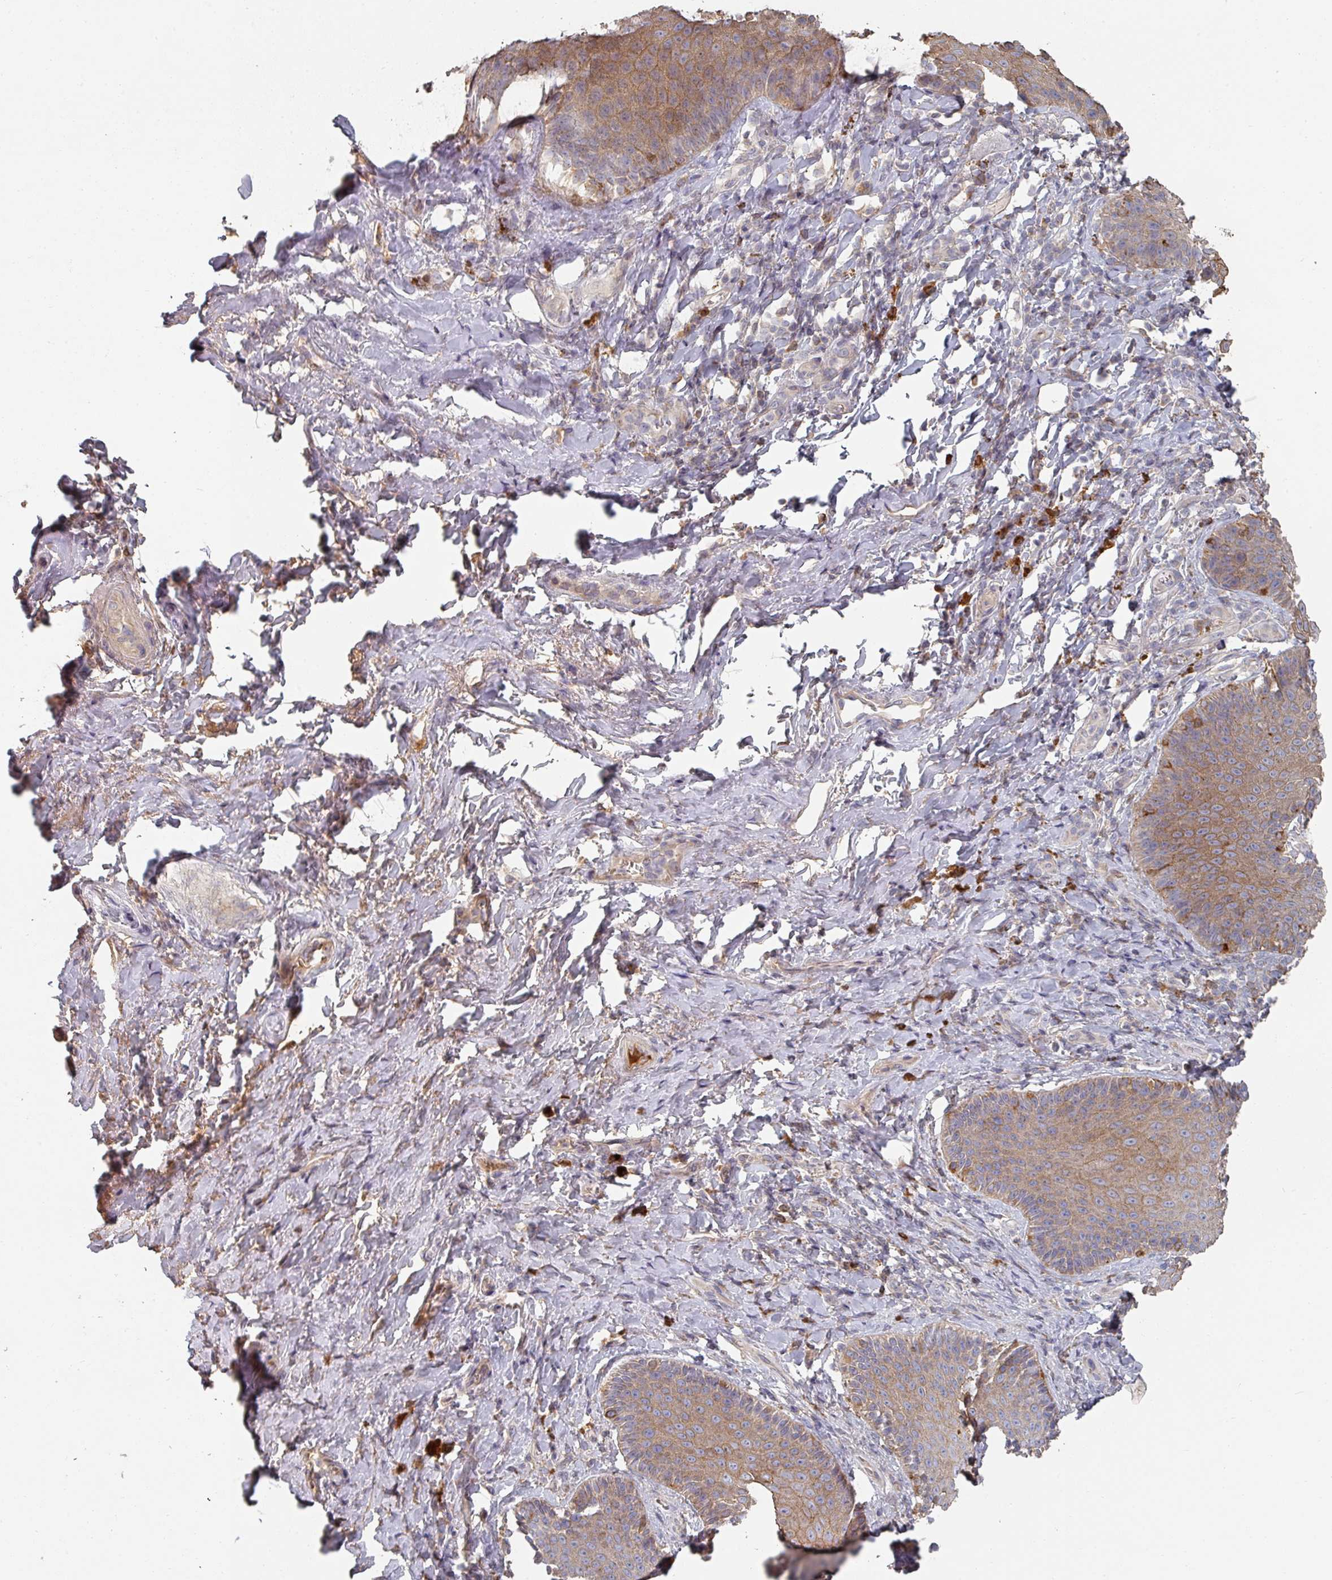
{"staining": {"intensity": "moderate", "quantity": ">75%", "location": "cytoplasmic/membranous"}, "tissue": "skin", "cell_type": "Epidermal cells", "image_type": "normal", "snomed": [{"axis": "morphology", "description": "Normal tissue, NOS"}, {"axis": "topography", "description": "Anal"}, {"axis": "topography", "description": "Peripheral nerve tissue"}], "caption": "This photomicrograph displays immunohistochemistry (IHC) staining of unremarkable skin, with medium moderate cytoplasmic/membranous positivity in about >75% of epidermal cells.", "gene": "ENSG00000249773", "patient": {"sex": "male", "age": 53}}